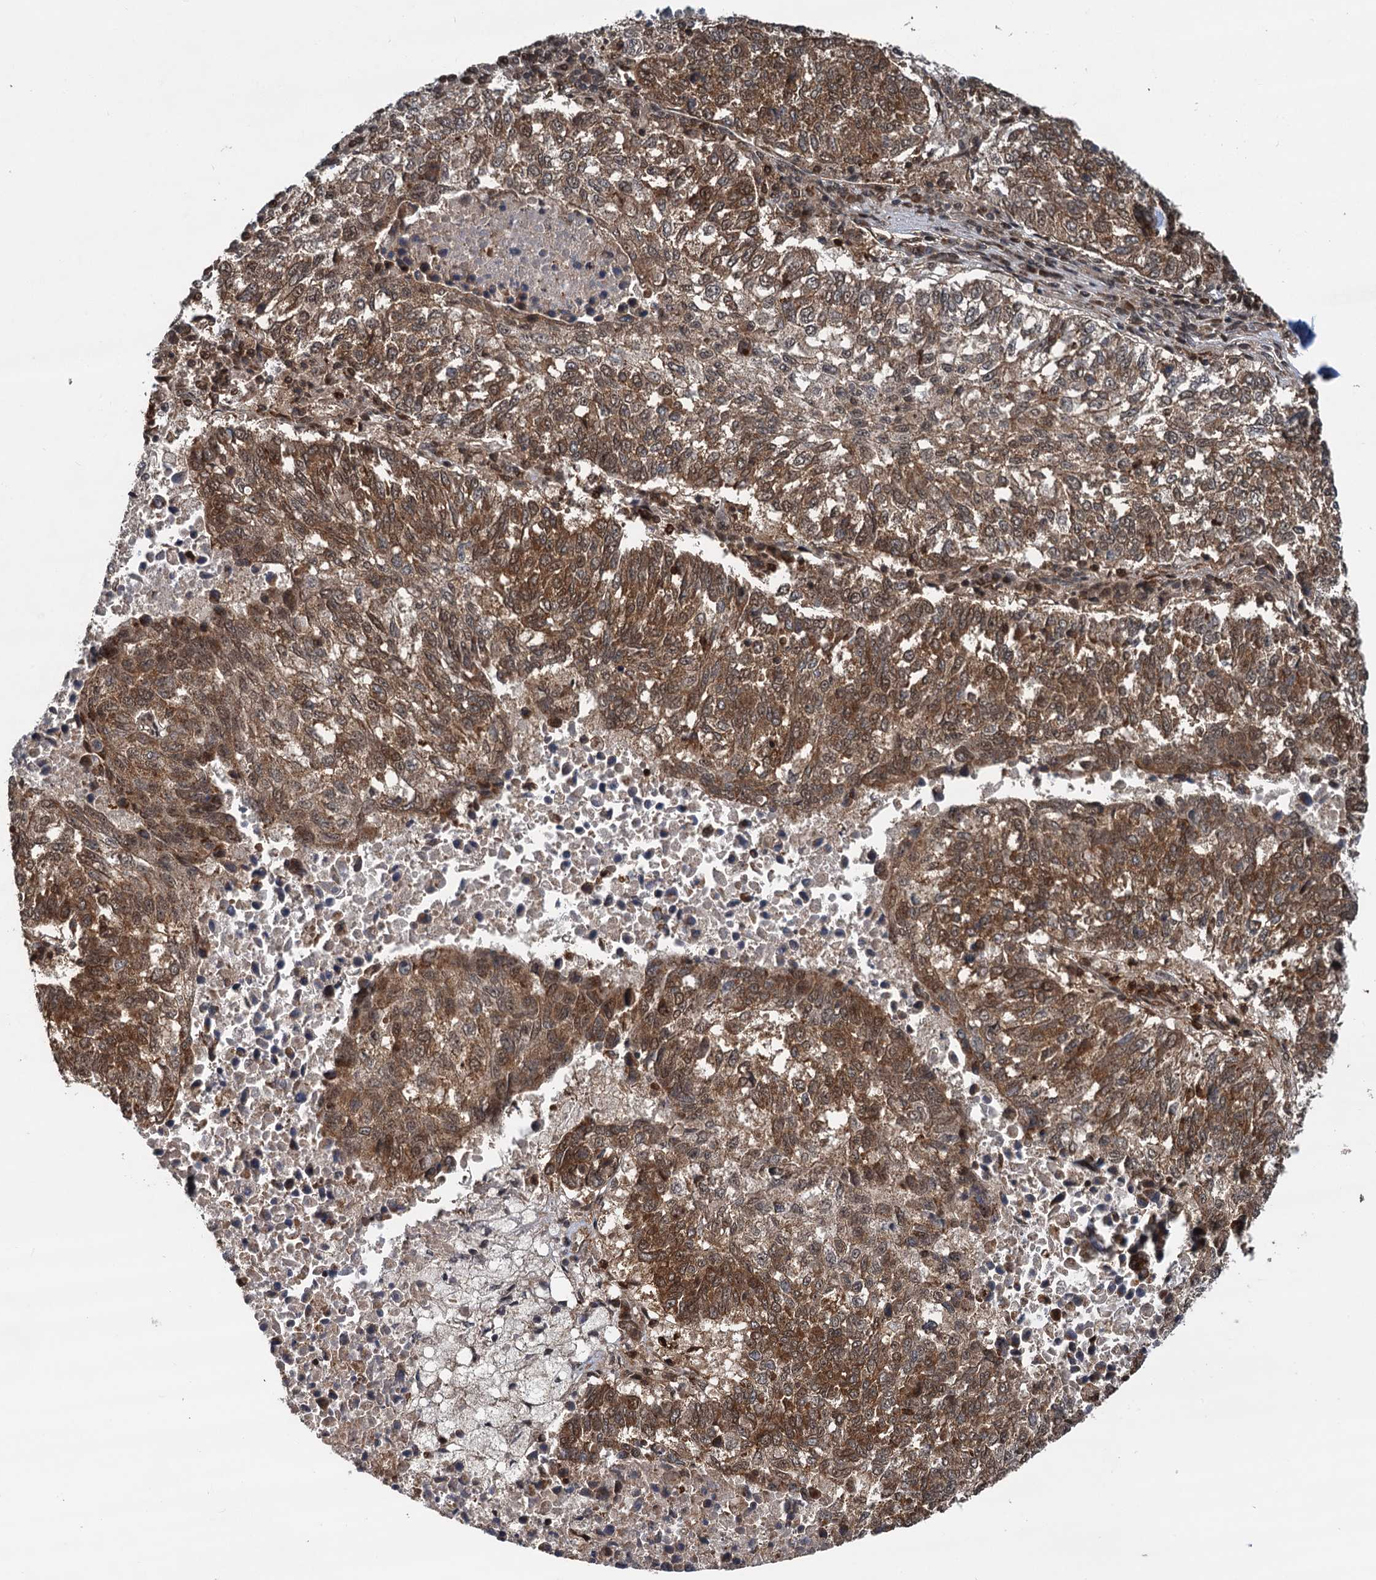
{"staining": {"intensity": "moderate", "quantity": ">75%", "location": "cytoplasmic/membranous,nuclear"}, "tissue": "lung cancer", "cell_type": "Tumor cells", "image_type": "cancer", "snomed": [{"axis": "morphology", "description": "Squamous cell carcinoma, NOS"}, {"axis": "topography", "description": "Lung"}], "caption": "An immunohistochemistry histopathology image of neoplastic tissue is shown. Protein staining in brown highlights moderate cytoplasmic/membranous and nuclear positivity in lung cancer (squamous cell carcinoma) within tumor cells.", "gene": "STUB1", "patient": {"sex": "male", "age": 73}}